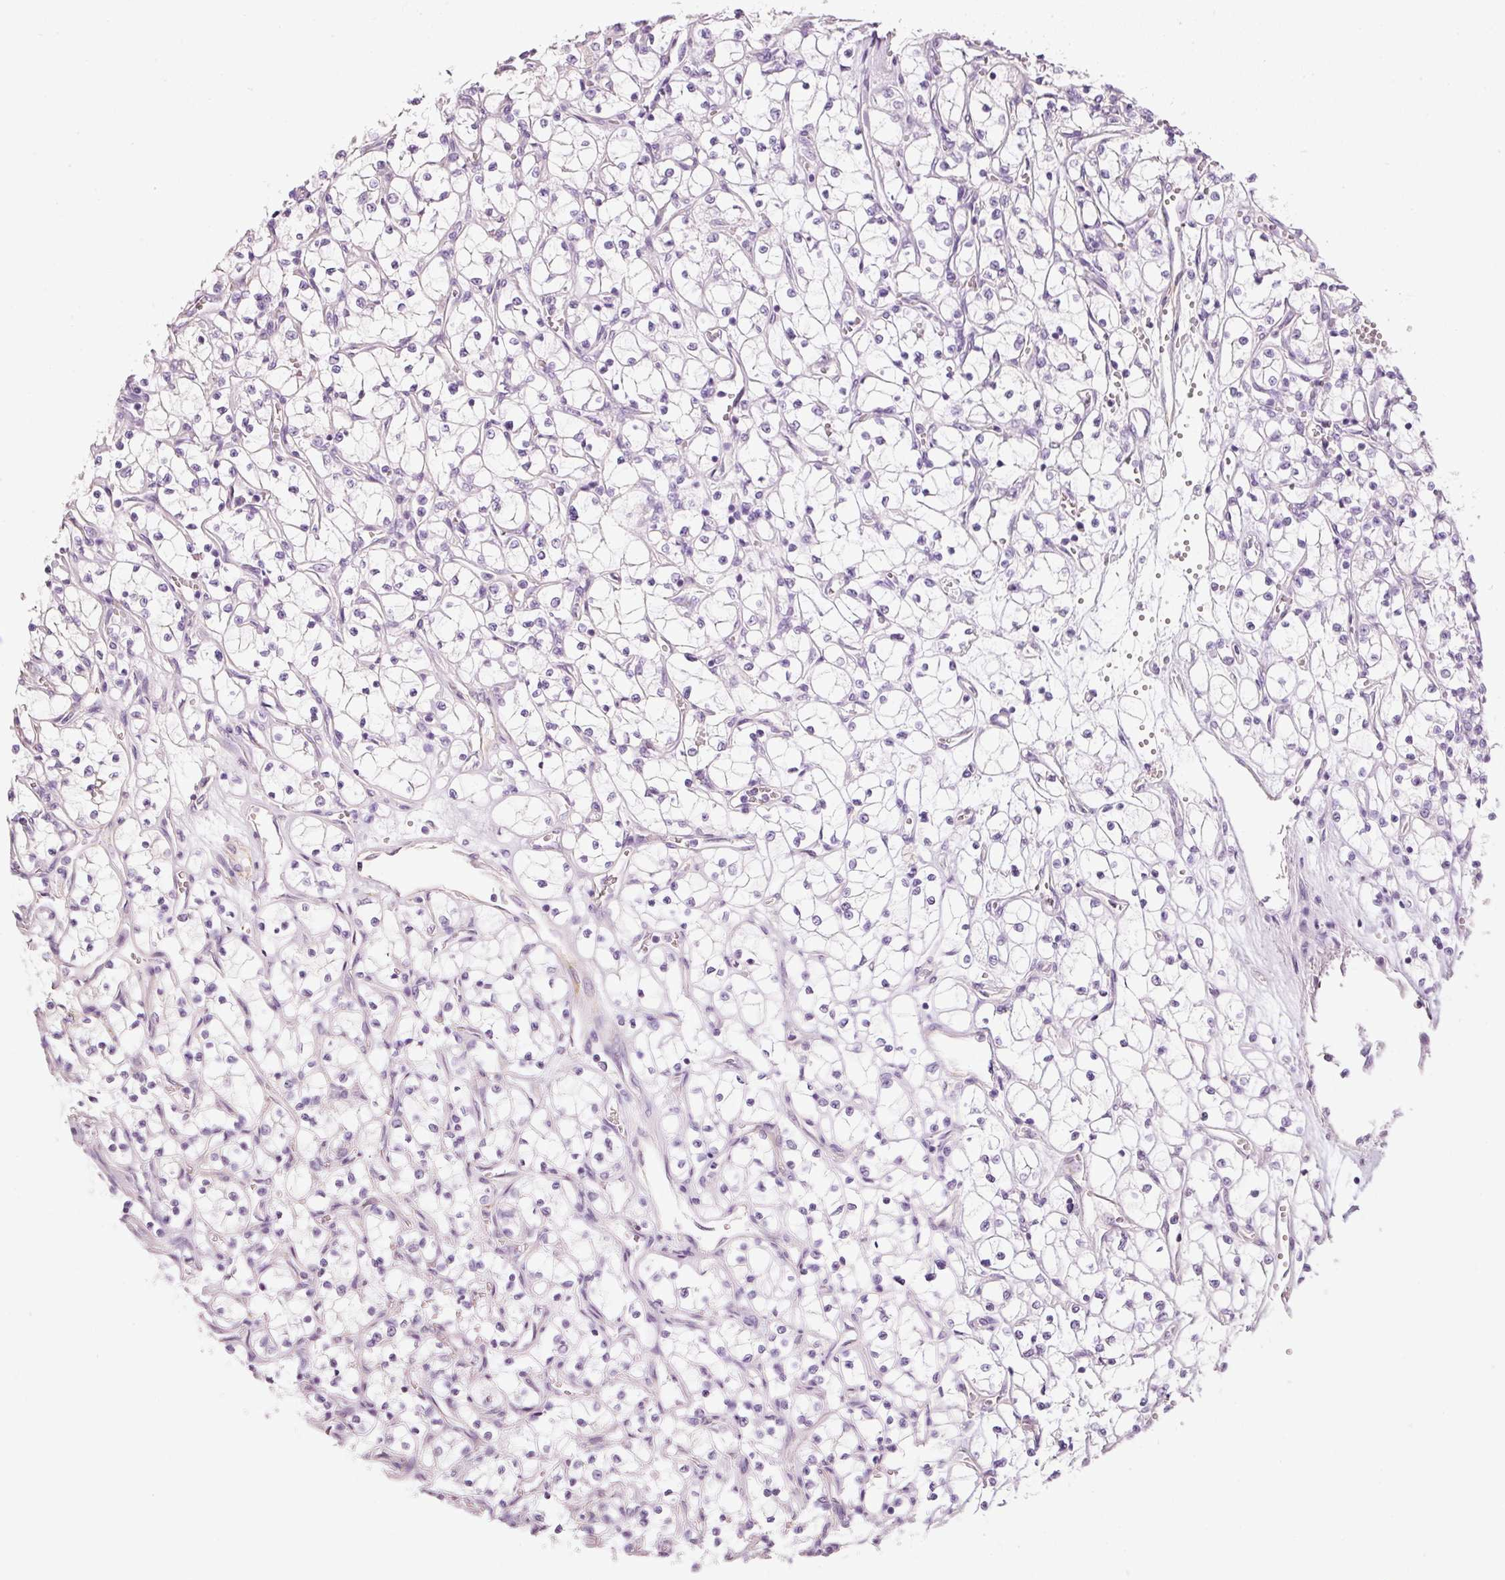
{"staining": {"intensity": "weak", "quantity": "<25%", "location": "cytoplasmic/membranous"}, "tissue": "renal cancer", "cell_type": "Tumor cells", "image_type": "cancer", "snomed": [{"axis": "morphology", "description": "Adenocarcinoma, NOS"}, {"axis": "topography", "description": "Kidney"}], "caption": "A high-resolution micrograph shows IHC staining of renal adenocarcinoma, which exhibits no significant expression in tumor cells.", "gene": "MTHFD1L", "patient": {"sex": "female", "age": 69}}